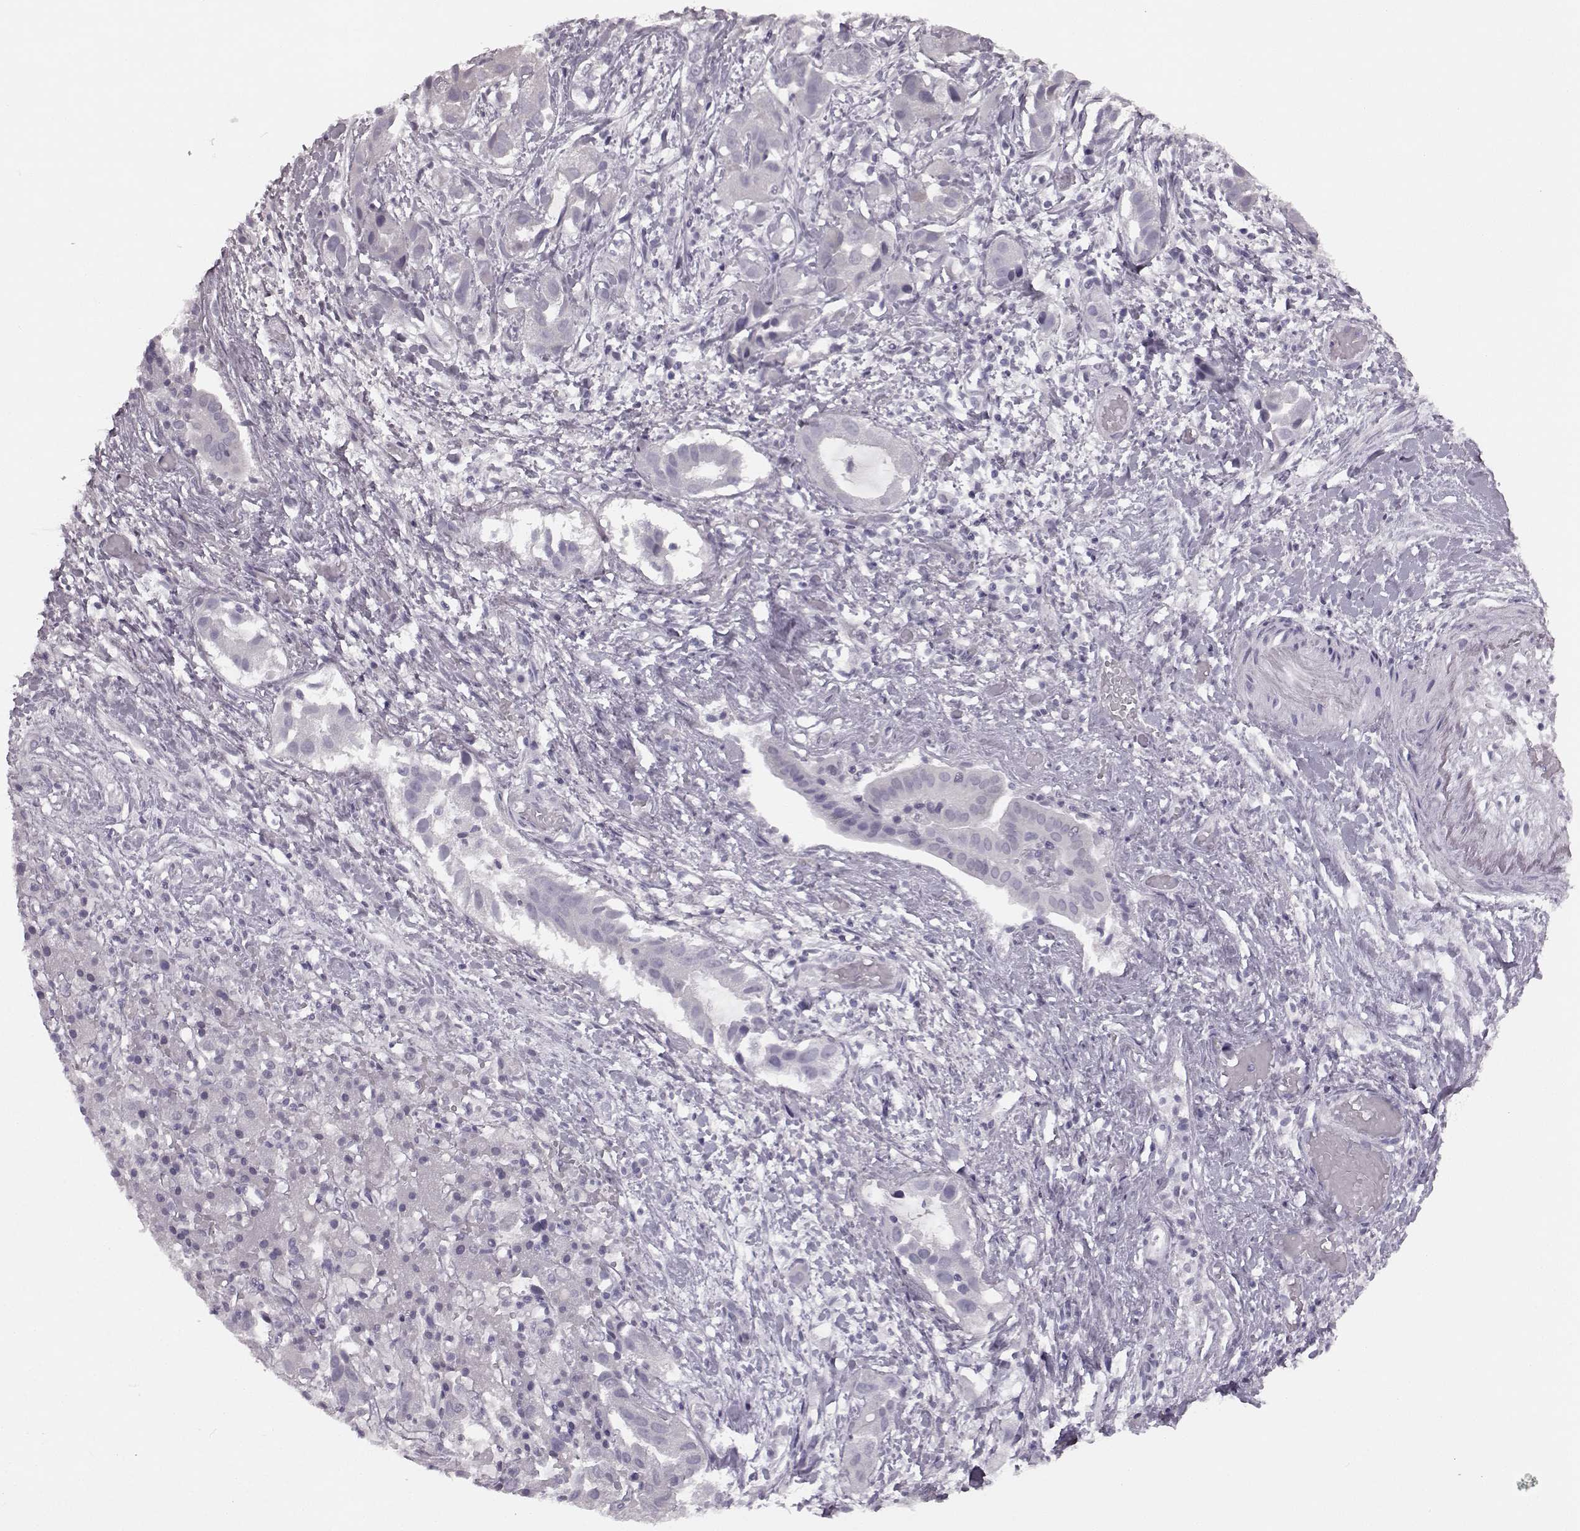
{"staining": {"intensity": "negative", "quantity": "none", "location": "none"}, "tissue": "liver cancer", "cell_type": "Tumor cells", "image_type": "cancer", "snomed": [{"axis": "morphology", "description": "Cholangiocarcinoma"}, {"axis": "topography", "description": "Liver"}], "caption": "An IHC micrograph of liver cholangiocarcinoma is shown. There is no staining in tumor cells of liver cholangiocarcinoma.", "gene": "SEMG2", "patient": {"sex": "female", "age": 52}}